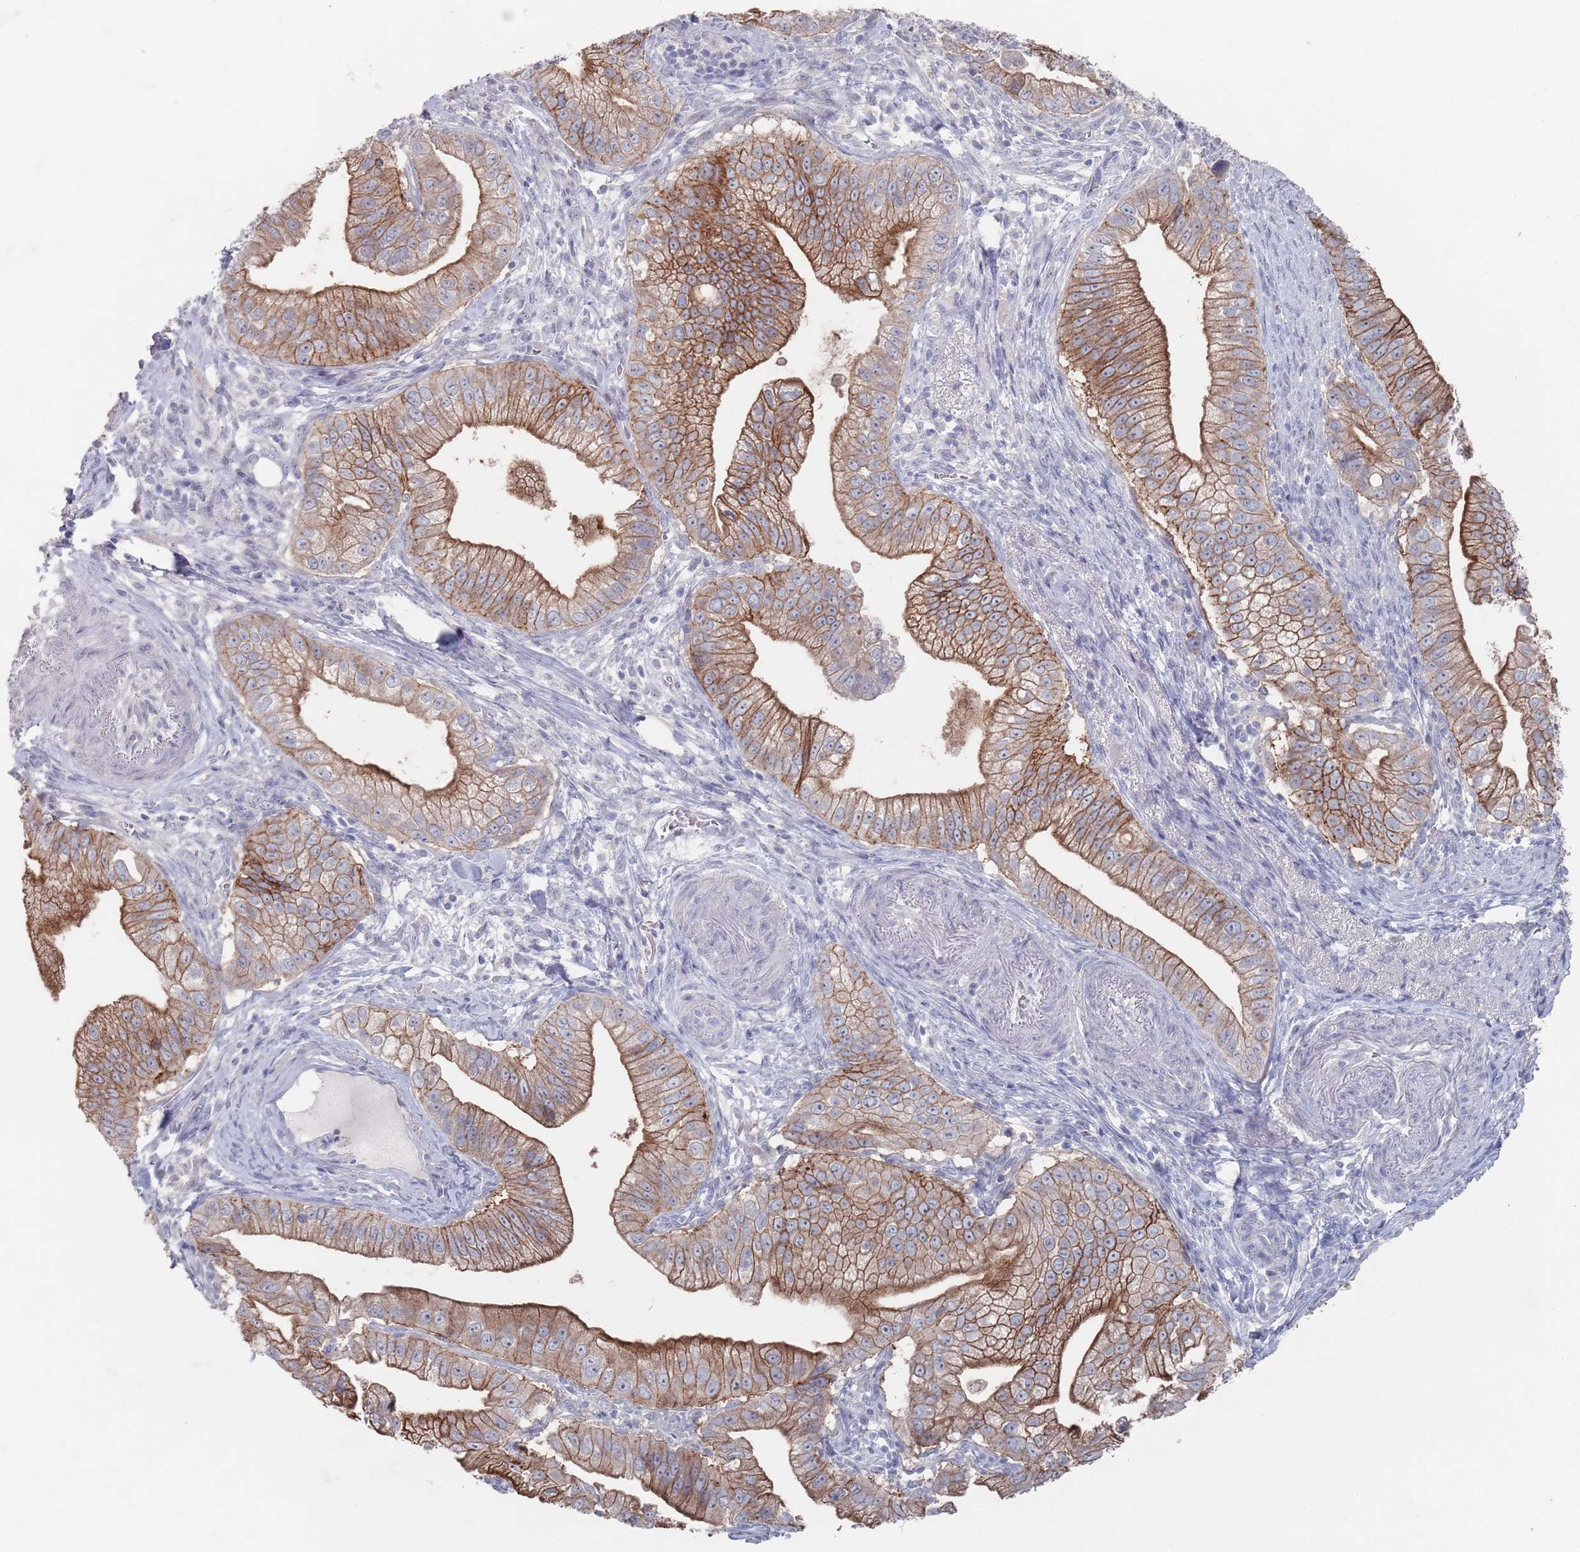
{"staining": {"intensity": "strong", "quantity": ">75%", "location": "cytoplasmic/membranous"}, "tissue": "pancreatic cancer", "cell_type": "Tumor cells", "image_type": "cancer", "snomed": [{"axis": "morphology", "description": "Adenocarcinoma, NOS"}, {"axis": "topography", "description": "Pancreas"}], "caption": "IHC micrograph of adenocarcinoma (pancreatic) stained for a protein (brown), which reveals high levels of strong cytoplasmic/membranous expression in about >75% of tumor cells.", "gene": "PROM2", "patient": {"sex": "male", "age": 70}}